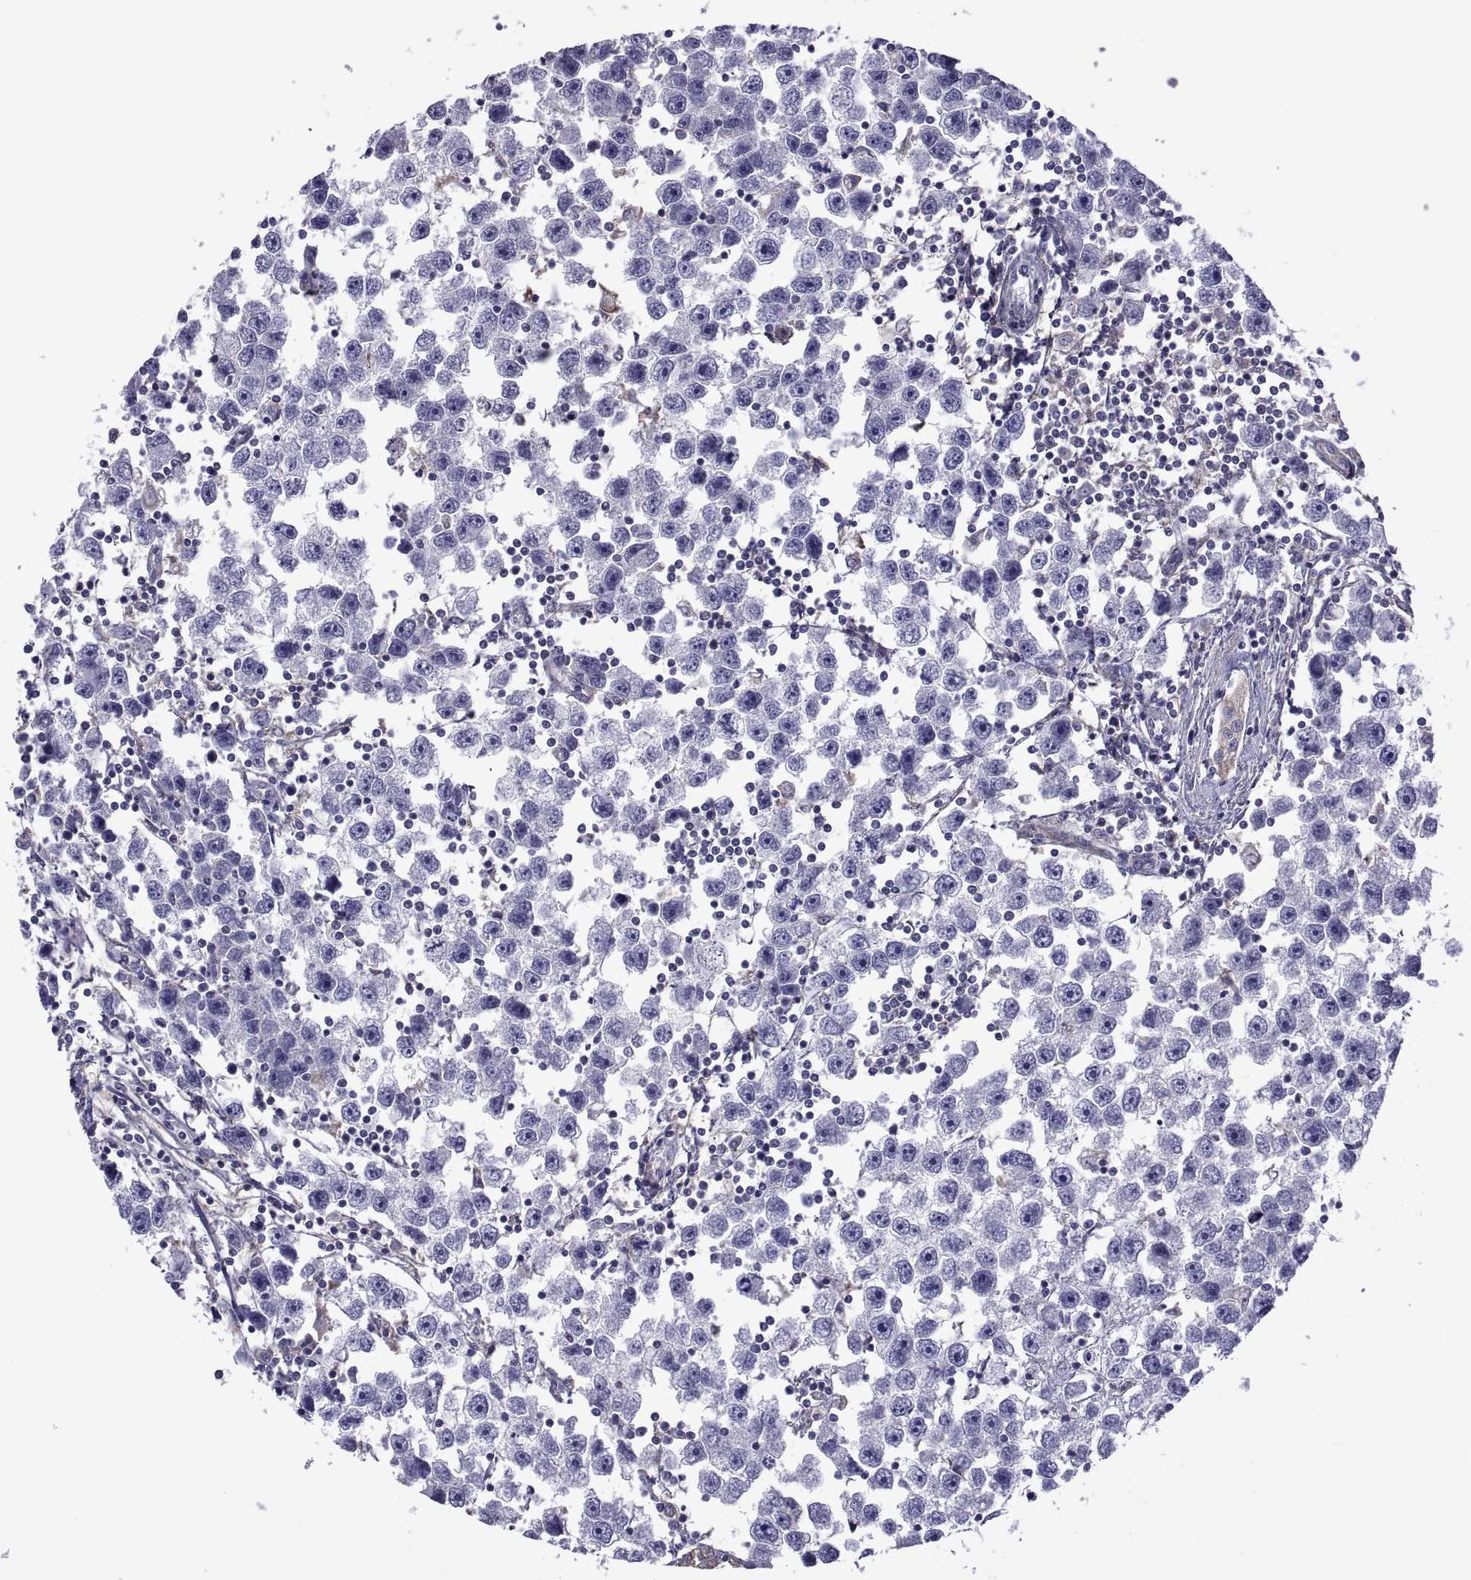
{"staining": {"intensity": "negative", "quantity": "none", "location": "none"}, "tissue": "testis cancer", "cell_type": "Tumor cells", "image_type": "cancer", "snomed": [{"axis": "morphology", "description": "Seminoma, NOS"}, {"axis": "topography", "description": "Testis"}], "caption": "Immunohistochemical staining of testis seminoma reveals no significant positivity in tumor cells. (Stains: DAB (3,3'-diaminobenzidine) IHC with hematoxylin counter stain, Microscopy: brightfield microscopy at high magnification).", "gene": "TMC3", "patient": {"sex": "male", "age": 30}}